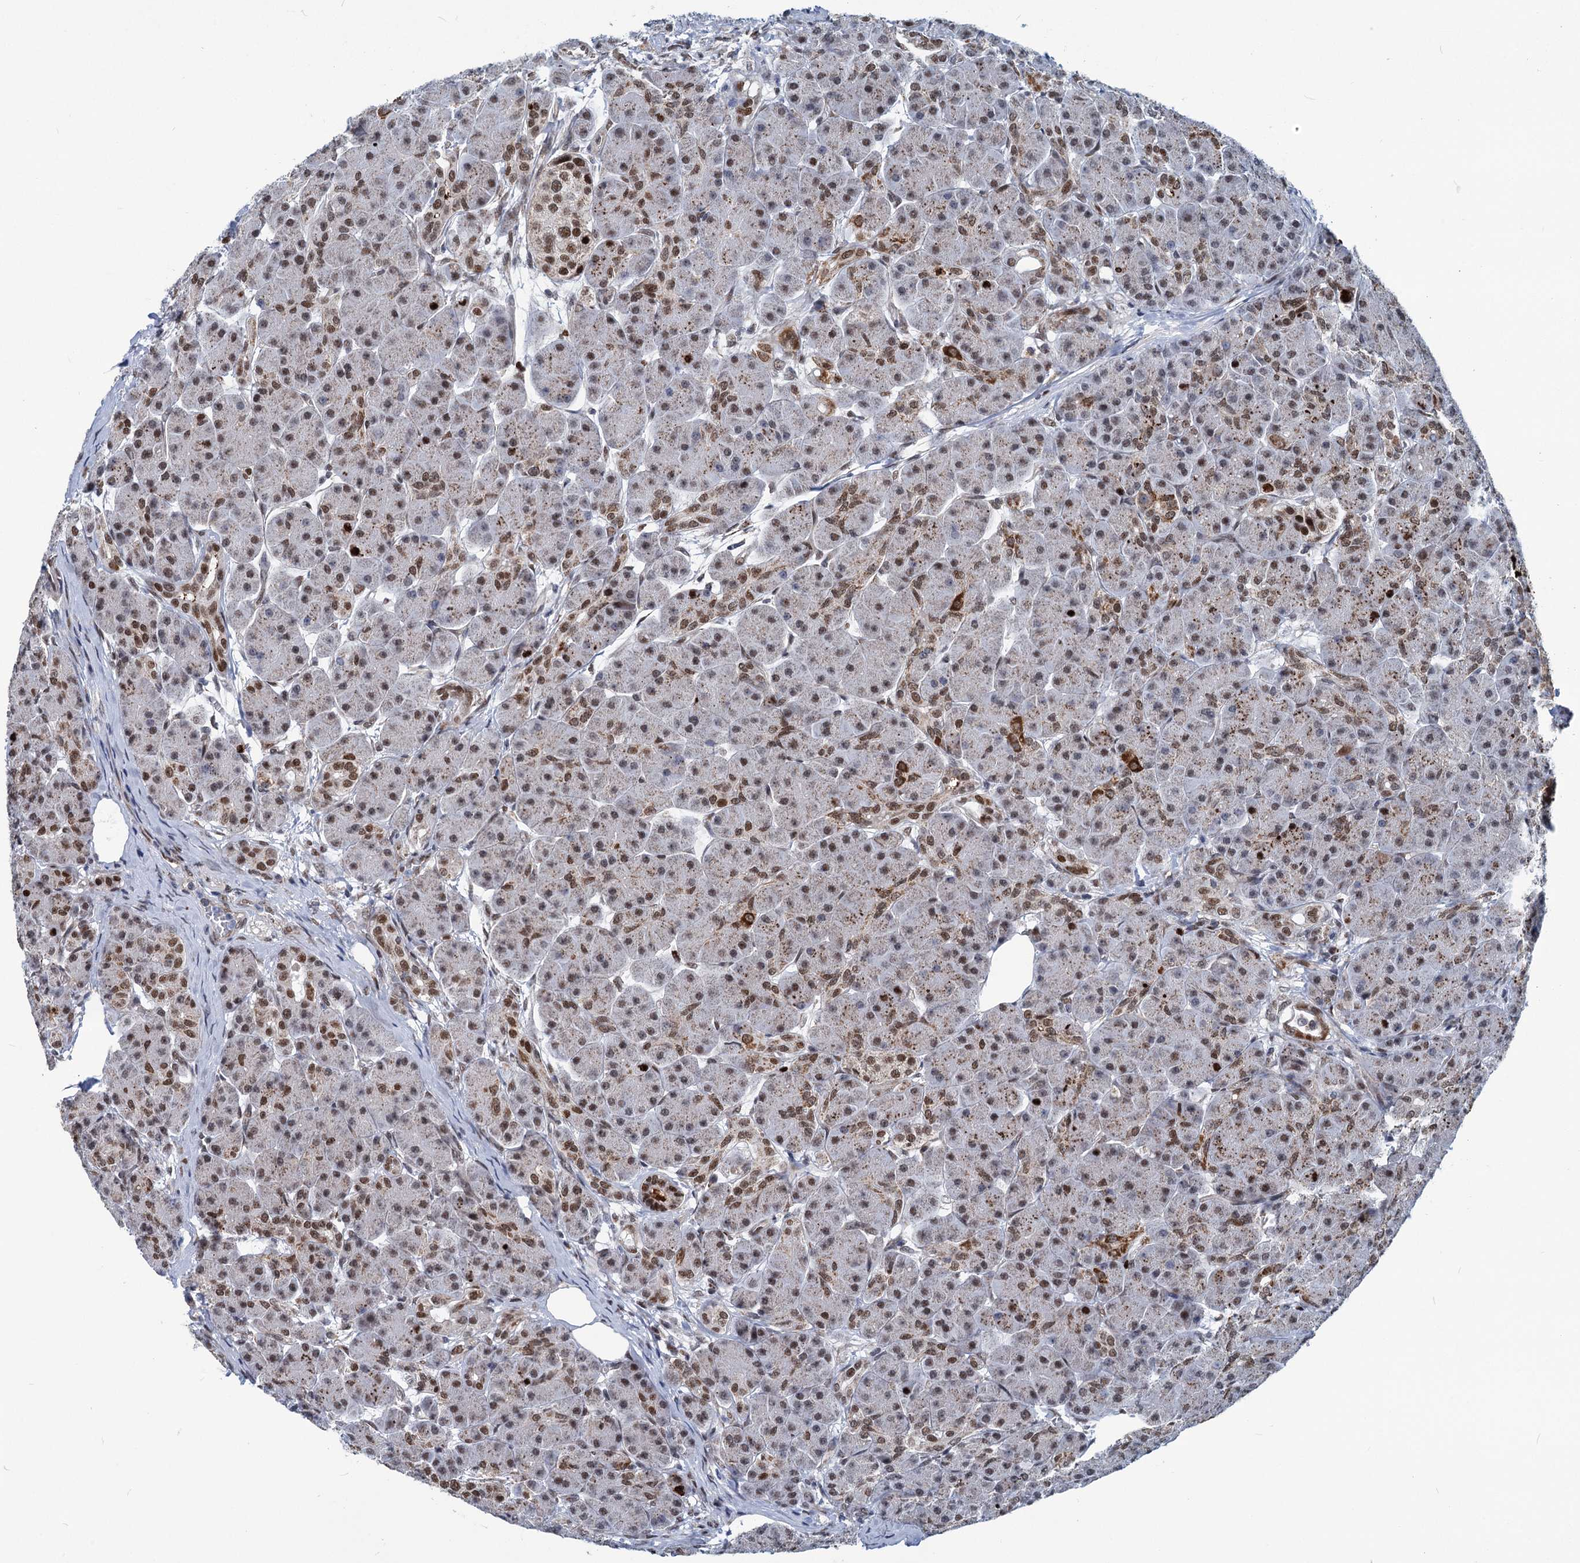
{"staining": {"intensity": "strong", "quantity": "25%-75%", "location": "cytoplasmic/membranous,nuclear"}, "tissue": "pancreas", "cell_type": "Exocrine glandular cells", "image_type": "normal", "snomed": [{"axis": "morphology", "description": "Normal tissue, NOS"}, {"axis": "topography", "description": "Pancreas"}], "caption": "Immunohistochemical staining of unremarkable pancreas demonstrates high levels of strong cytoplasmic/membranous,nuclear positivity in approximately 25%-75% of exocrine glandular cells. Ihc stains the protein of interest in brown and the nuclei are stained blue.", "gene": "MORN3", "patient": {"sex": "male", "age": 63}}